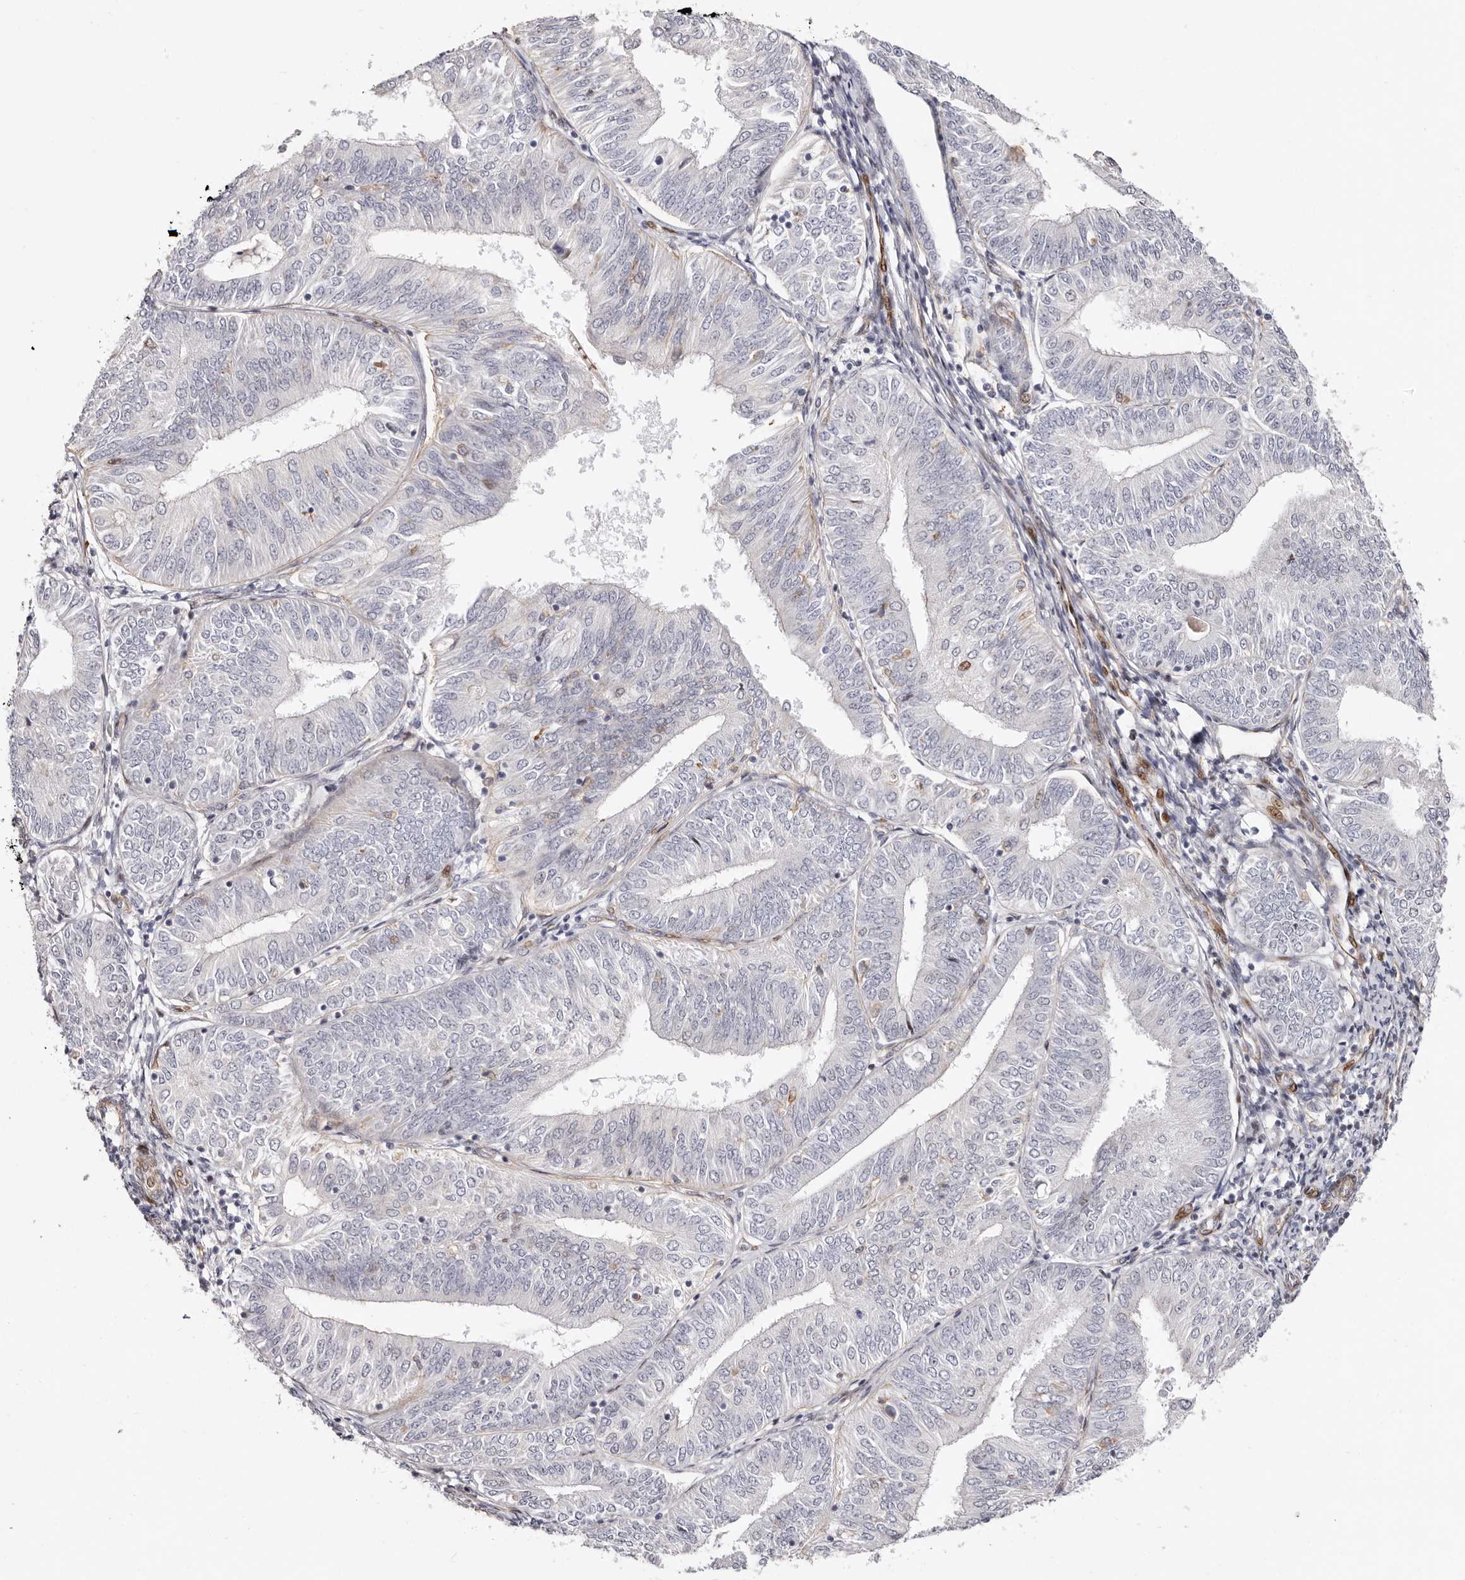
{"staining": {"intensity": "moderate", "quantity": "<25%", "location": "cytoplasmic/membranous,nuclear"}, "tissue": "endometrial cancer", "cell_type": "Tumor cells", "image_type": "cancer", "snomed": [{"axis": "morphology", "description": "Adenocarcinoma, NOS"}, {"axis": "topography", "description": "Endometrium"}], "caption": "IHC (DAB) staining of endometrial cancer (adenocarcinoma) shows moderate cytoplasmic/membranous and nuclear protein positivity in approximately <25% of tumor cells.", "gene": "EPHX3", "patient": {"sex": "female", "age": 58}}